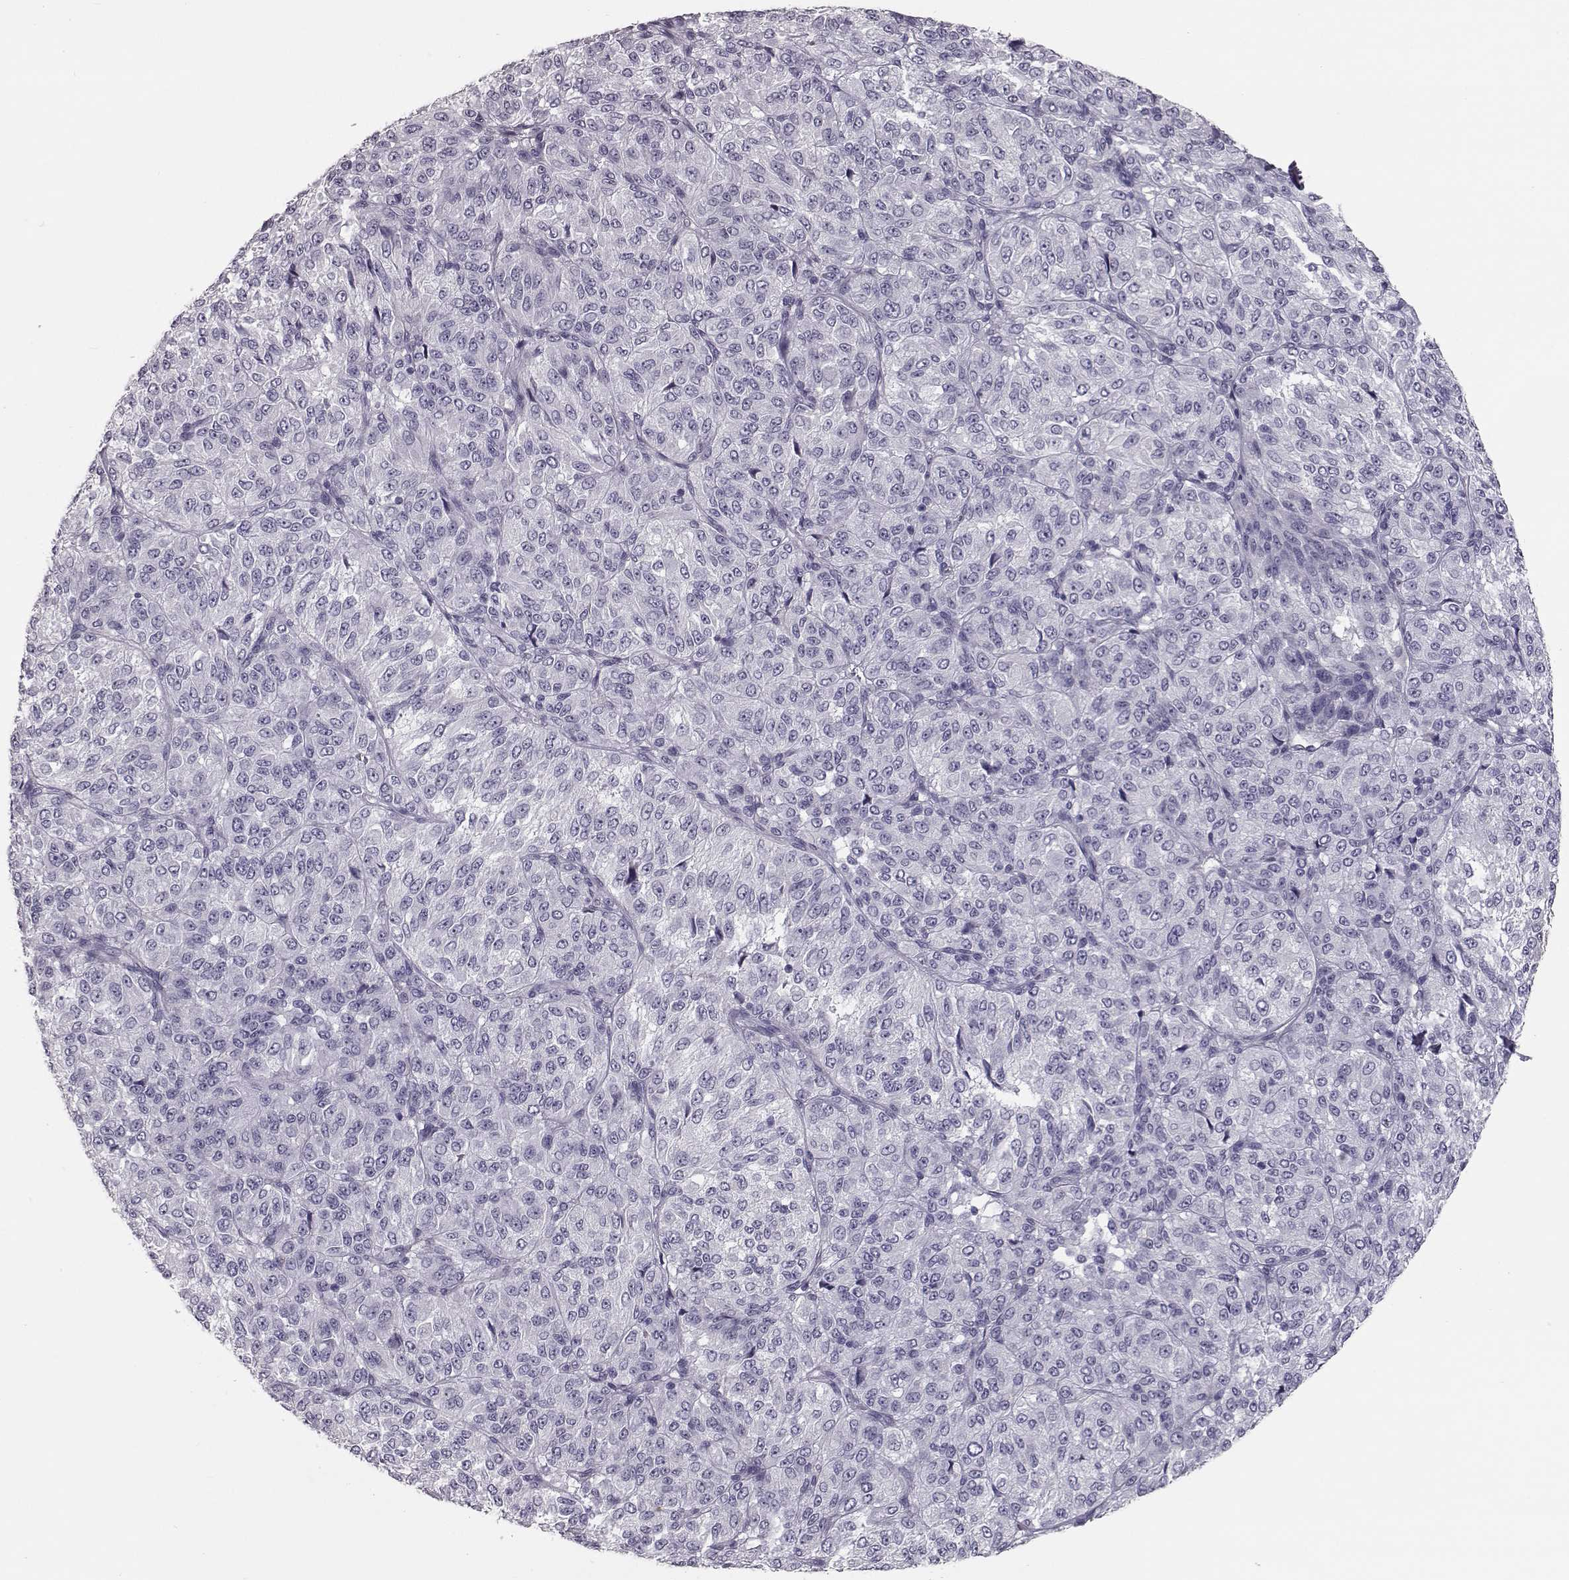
{"staining": {"intensity": "negative", "quantity": "none", "location": "none"}, "tissue": "melanoma", "cell_type": "Tumor cells", "image_type": "cancer", "snomed": [{"axis": "morphology", "description": "Malignant melanoma, Metastatic site"}, {"axis": "topography", "description": "Brain"}], "caption": "A high-resolution micrograph shows IHC staining of melanoma, which reveals no significant expression in tumor cells.", "gene": "CCL19", "patient": {"sex": "female", "age": 56}}